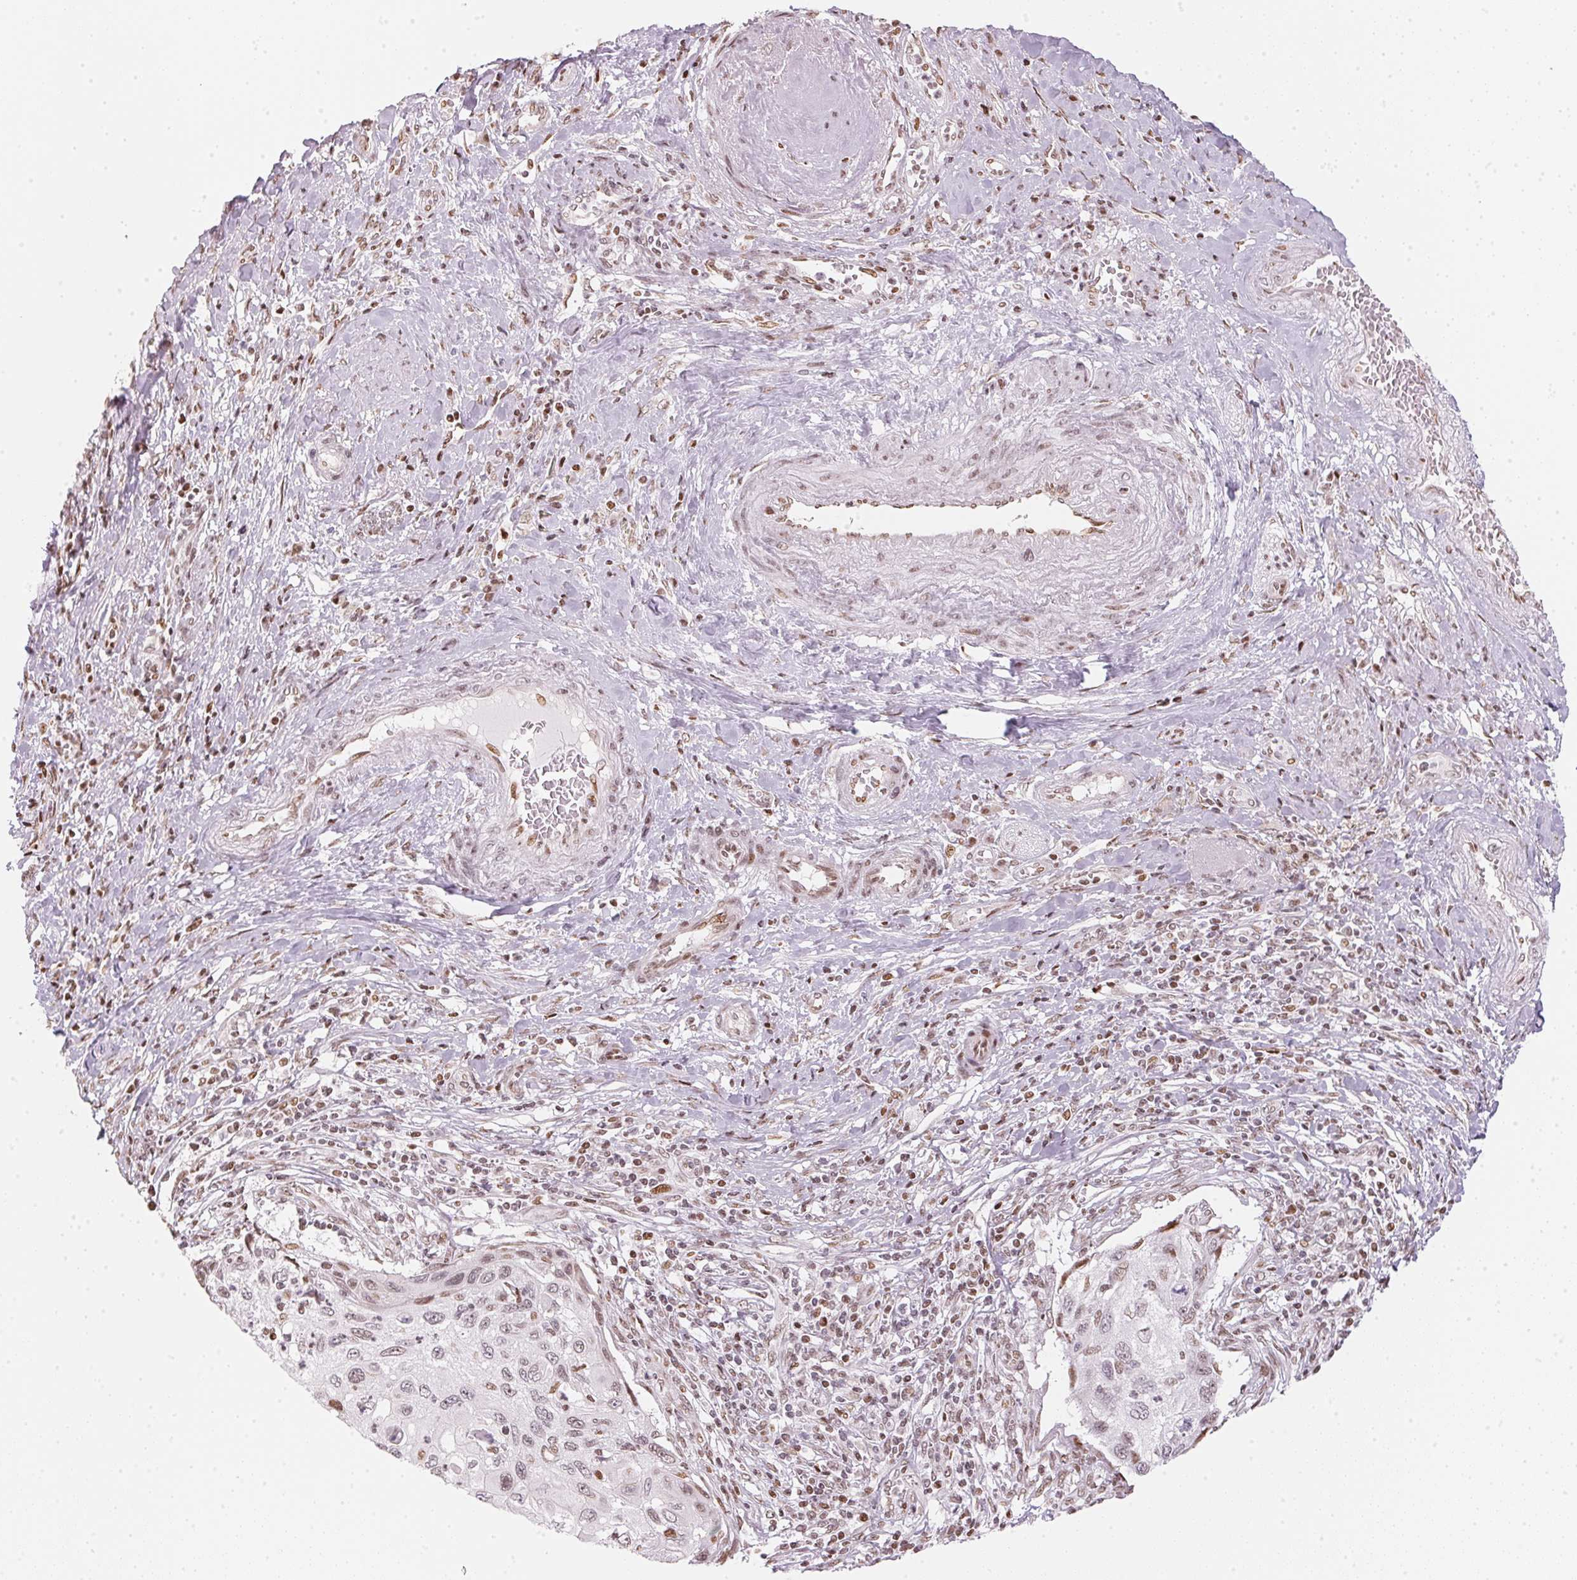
{"staining": {"intensity": "weak", "quantity": "<25%", "location": "nuclear"}, "tissue": "cervical cancer", "cell_type": "Tumor cells", "image_type": "cancer", "snomed": [{"axis": "morphology", "description": "Squamous cell carcinoma, NOS"}, {"axis": "topography", "description": "Cervix"}], "caption": "An immunohistochemistry (IHC) image of cervical cancer (squamous cell carcinoma) is shown. There is no staining in tumor cells of cervical cancer (squamous cell carcinoma).", "gene": "KAT6A", "patient": {"sex": "female", "age": 70}}